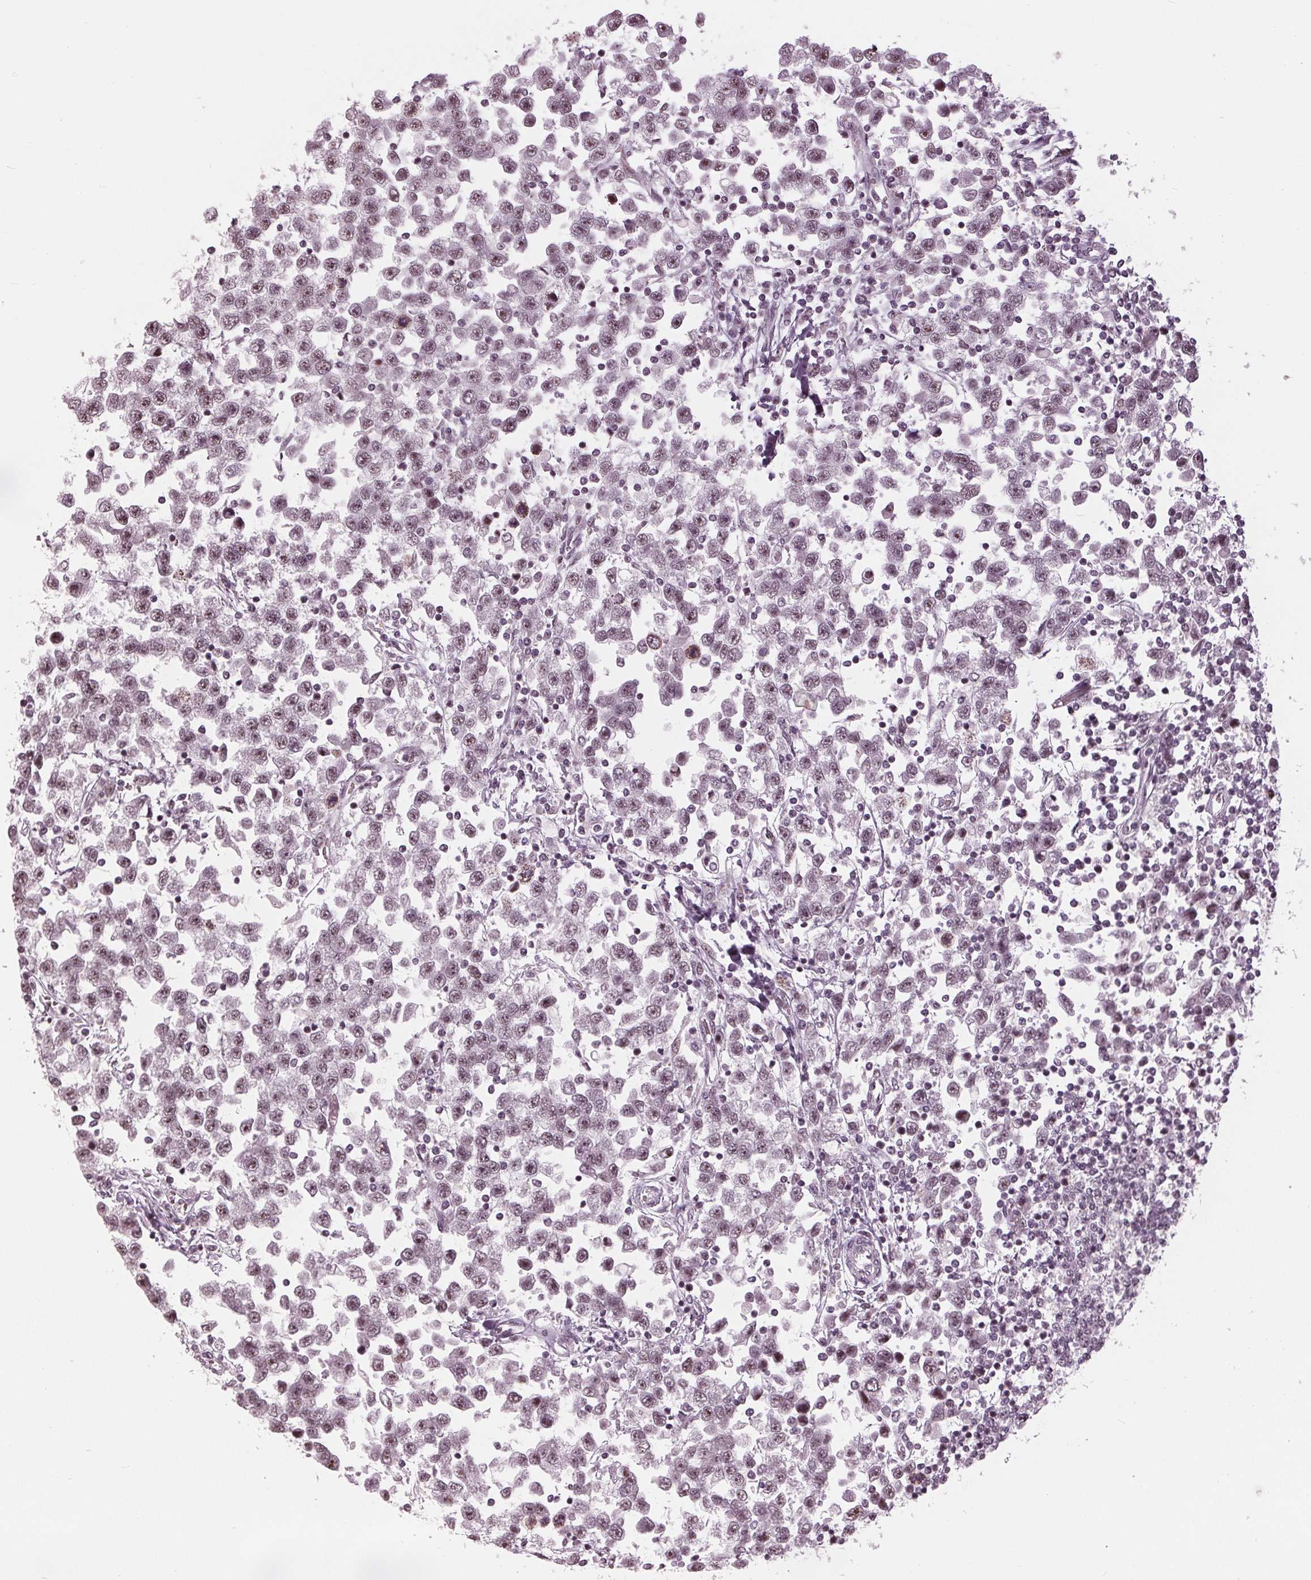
{"staining": {"intensity": "moderate", "quantity": "<25%", "location": "nuclear"}, "tissue": "testis cancer", "cell_type": "Tumor cells", "image_type": "cancer", "snomed": [{"axis": "morphology", "description": "Seminoma, NOS"}, {"axis": "topography", "description": "Testis"}], "caption": "Human testis cancer (seminoma) stained with a protein marker shows moderate staining in tumor cells.", "gene": "ADPRHL1", "patient": {"sex": "male", "age": 34}}